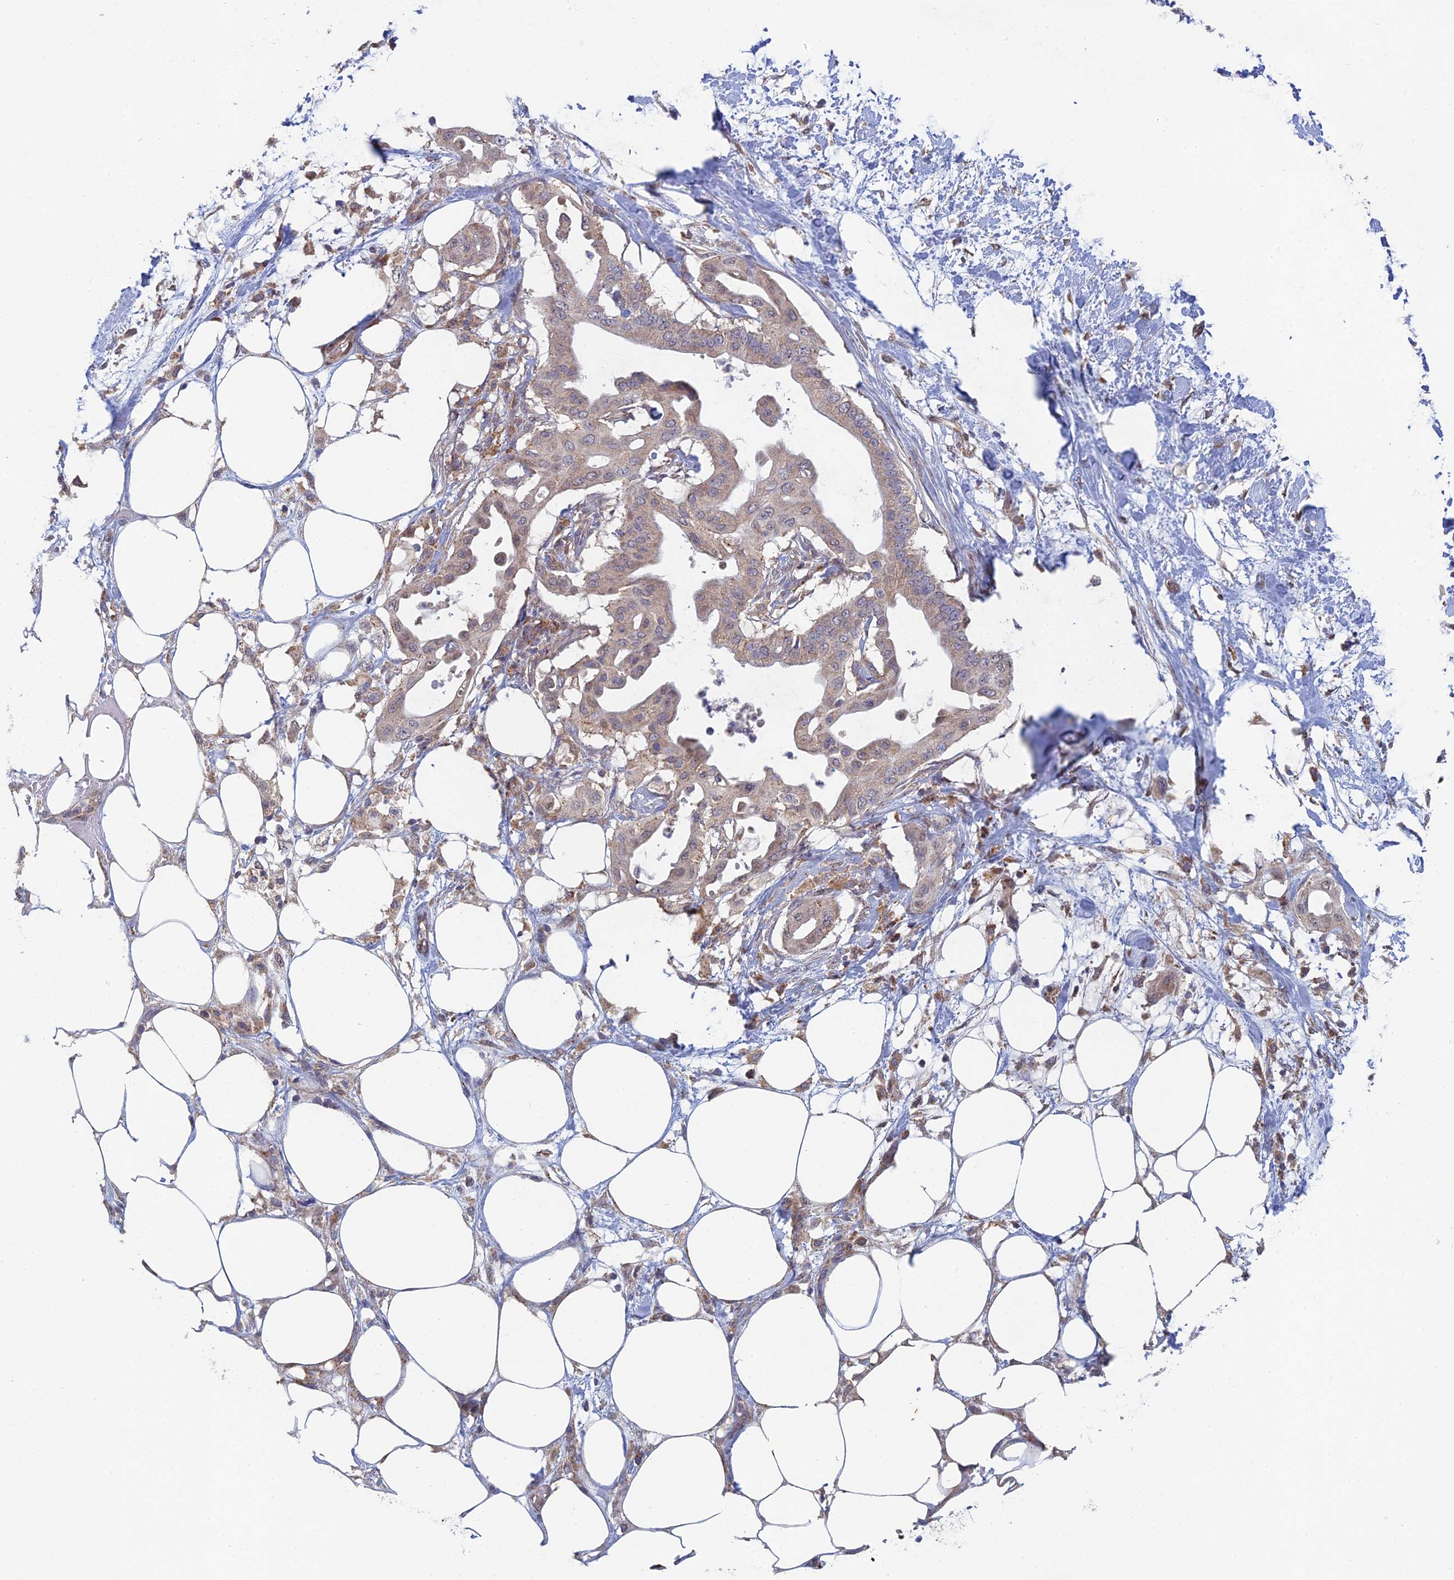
{"staining": {"intensity": "weak", "quantity": ">75%", "location": "cytoplasmic/membranous"}, "tissue": "pancreatic cancer", "cell_type": "Tumor cells", "image_type": "cancer", "snomed": [{"axis": "morphology", "description": "Adenocarcinoma, NOS"}, {"axis": "topography", "description": "Pancreas"}], "caption": "Pancreatic adenocarcinoma was stained to show a protein in brown. There is low levels of weak cytoplasmic/membranous expression in about >75% of tumor cells. (IHC, brightfield microscopy, high magnification).", "gene": "FOXS1", "patient": {"sex": "male", "age": 68}}